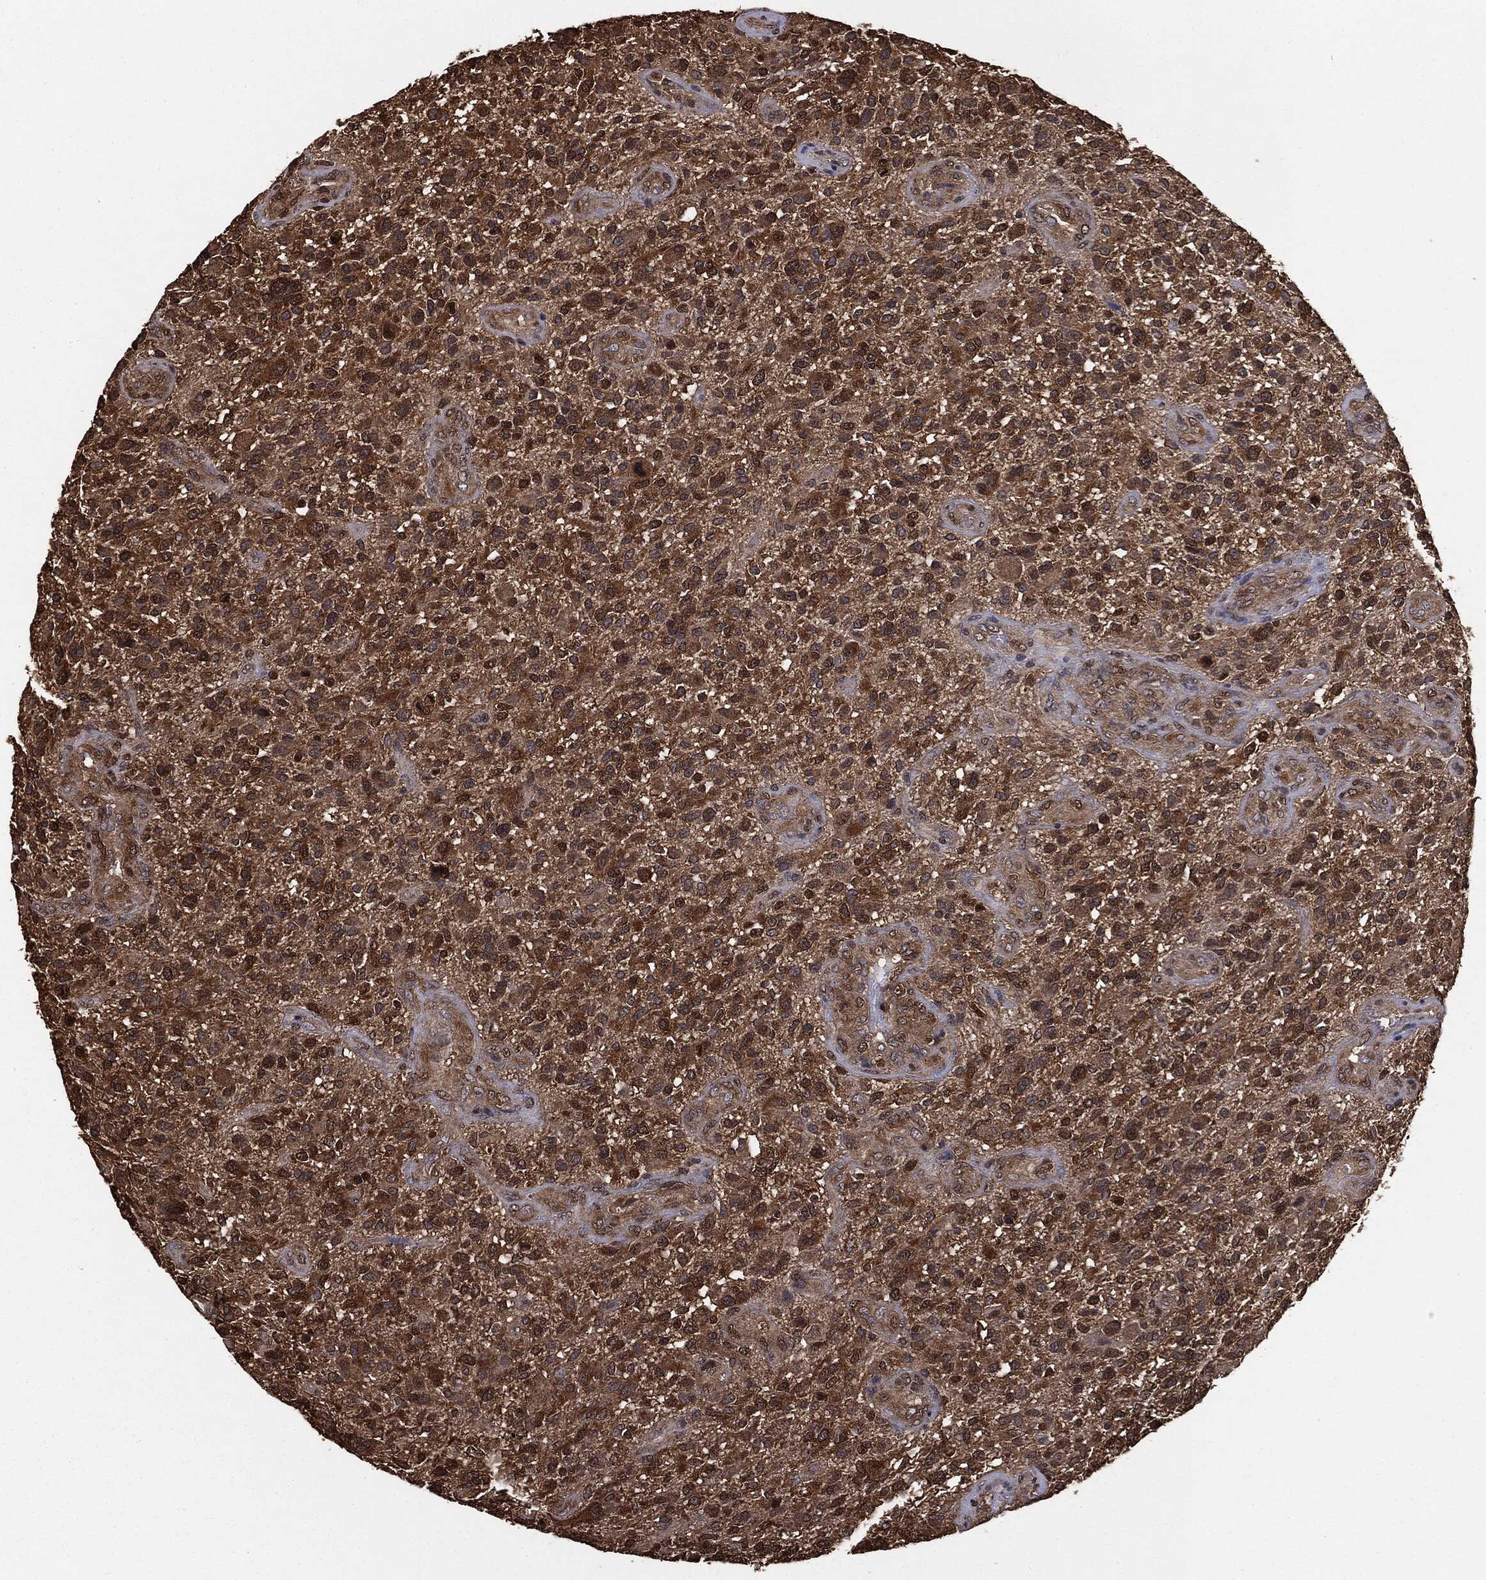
{"staining": {"intensity": "strong", "quantity": ">75%", "location": "cytoplasmic/membranous"}, "tissue": "glioma", "cell_type": "Tumor cells", "image_type": "cancer", "snomed": [{"axis": "morphology", "description": "Glioma, malignant, High grade"}, {"axis": "topography", "description": "Brain"}], "caption": "Human malignant glioma (high-grade) stained for a protein (brown) exhibits strong cytoplasmic/membranous positive expression in approximately >75% of tumor cells.", "gene": "NME1", "patient": {"sex": "male", "age": 47}}